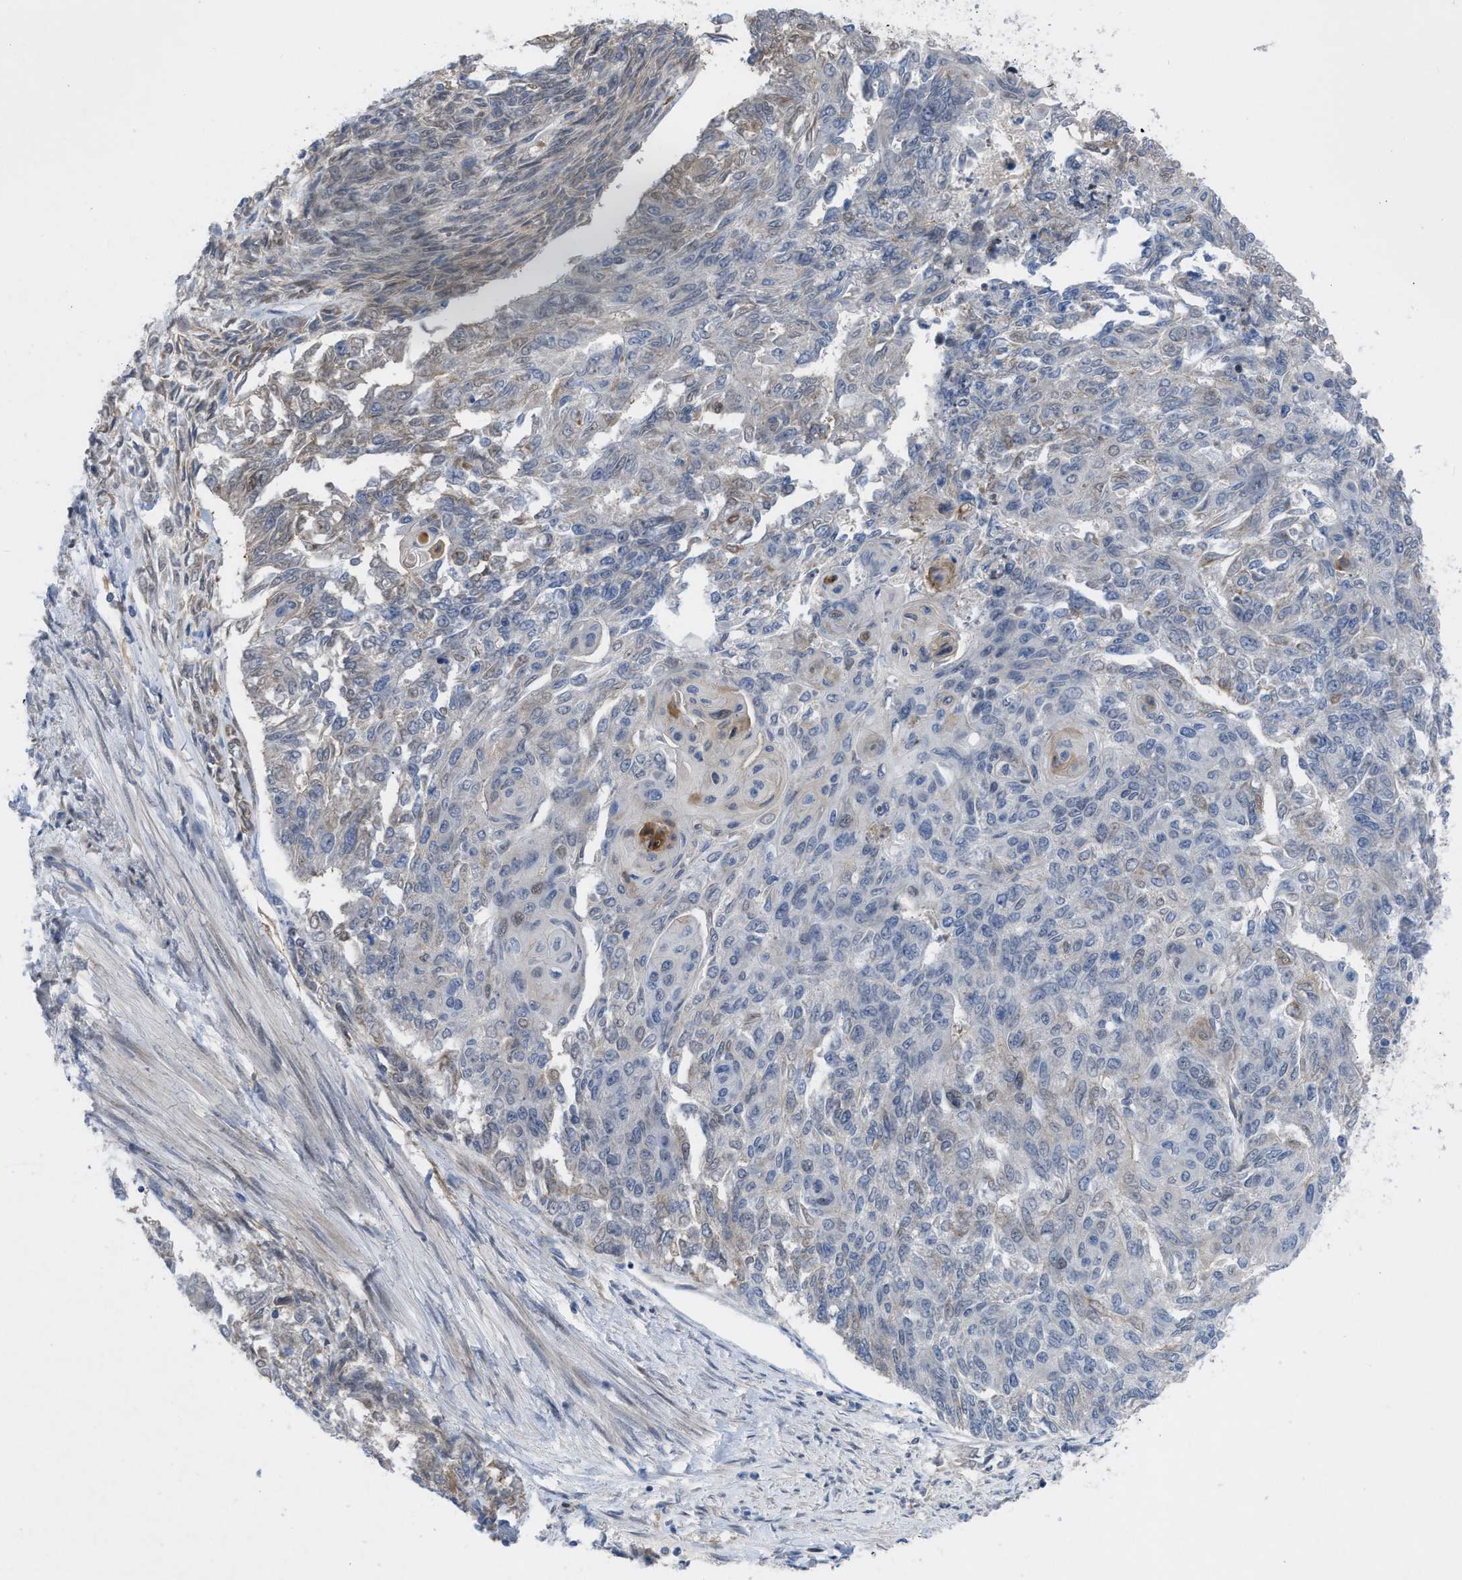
{"staining": {"intensity": "negative", "quantity": "none", "location": "none"}, "tissue": "endometrial cancer", "cell_type": "Tumor cells", "image_type": "cancer", "snomed": [{"axis": "morphology", "description": "Adenocarcinoma, NOS"}, {"axis": "topography", "description": "Endometrium"}], "caption": "IHC image of human adenocarcinoma (endometrial) stained for a protein (brown), which displays no positivity in tumor cells.", "gene": "IL17RE", "patient": {"sex": "female", "age": 32}}